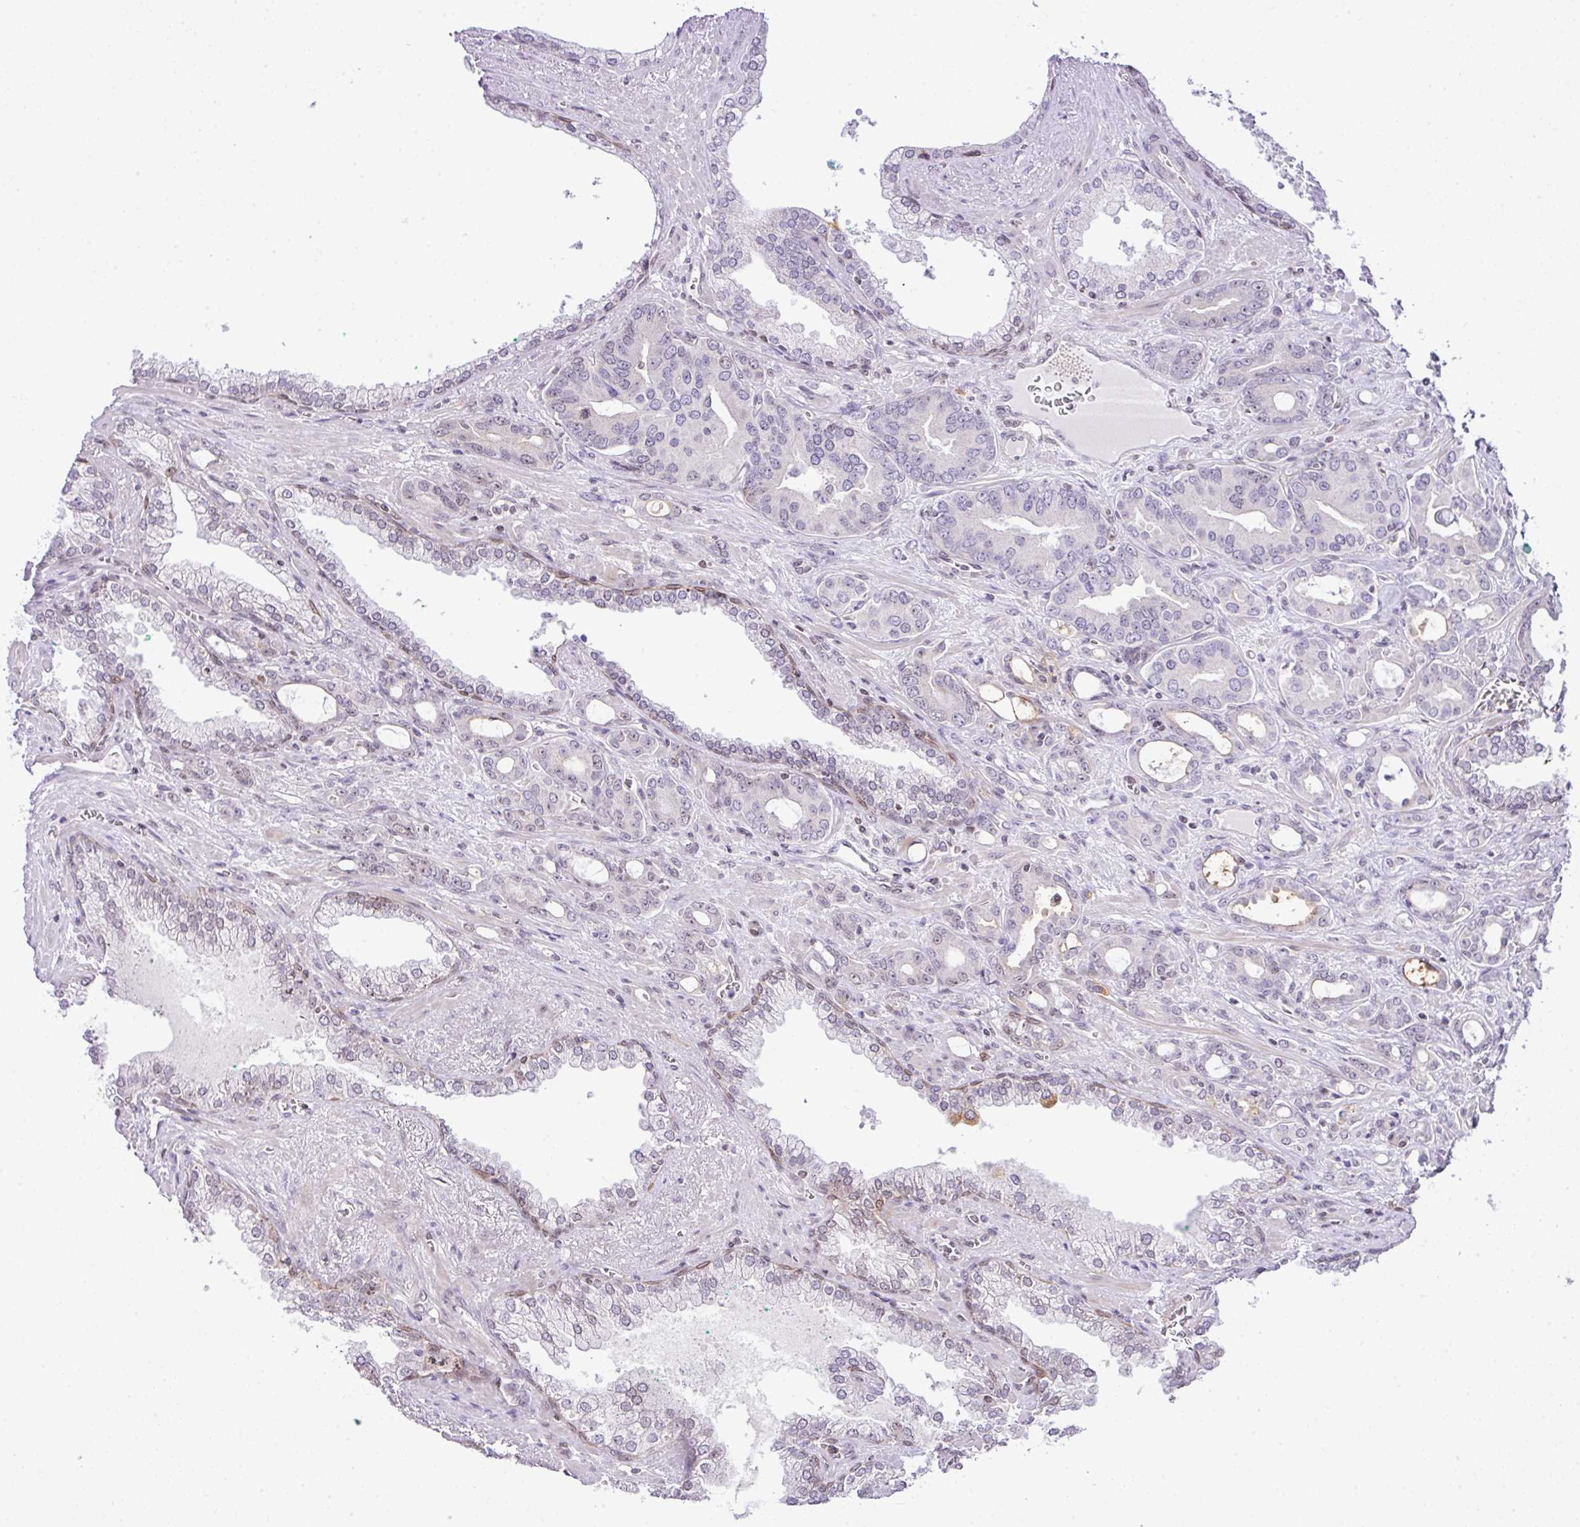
{"staining": {"intensity": "moderate", "quantity": "<25%", "location": "cytoplasmic/membranous"}, "tissue": "prostate cancer", "cell_type": "Tumor cells", "image_type": "cancer", "snomed": [{"axis": "morphology", "description": "Adenocarcinoma, High grade"}, {"axis": "topography", "description": "Prostate"}], "caption": "An immunohistochemistry photomicrograph of neoplastic tissue is shown. Protein staining in brown shows moderate cytoplasmic/membranous positivity in prostate cancer (high-grade adenocarcinoma) within tumor cells.", "gene": "CCDC137", "patient": {"sex": "male", "age": 72}}